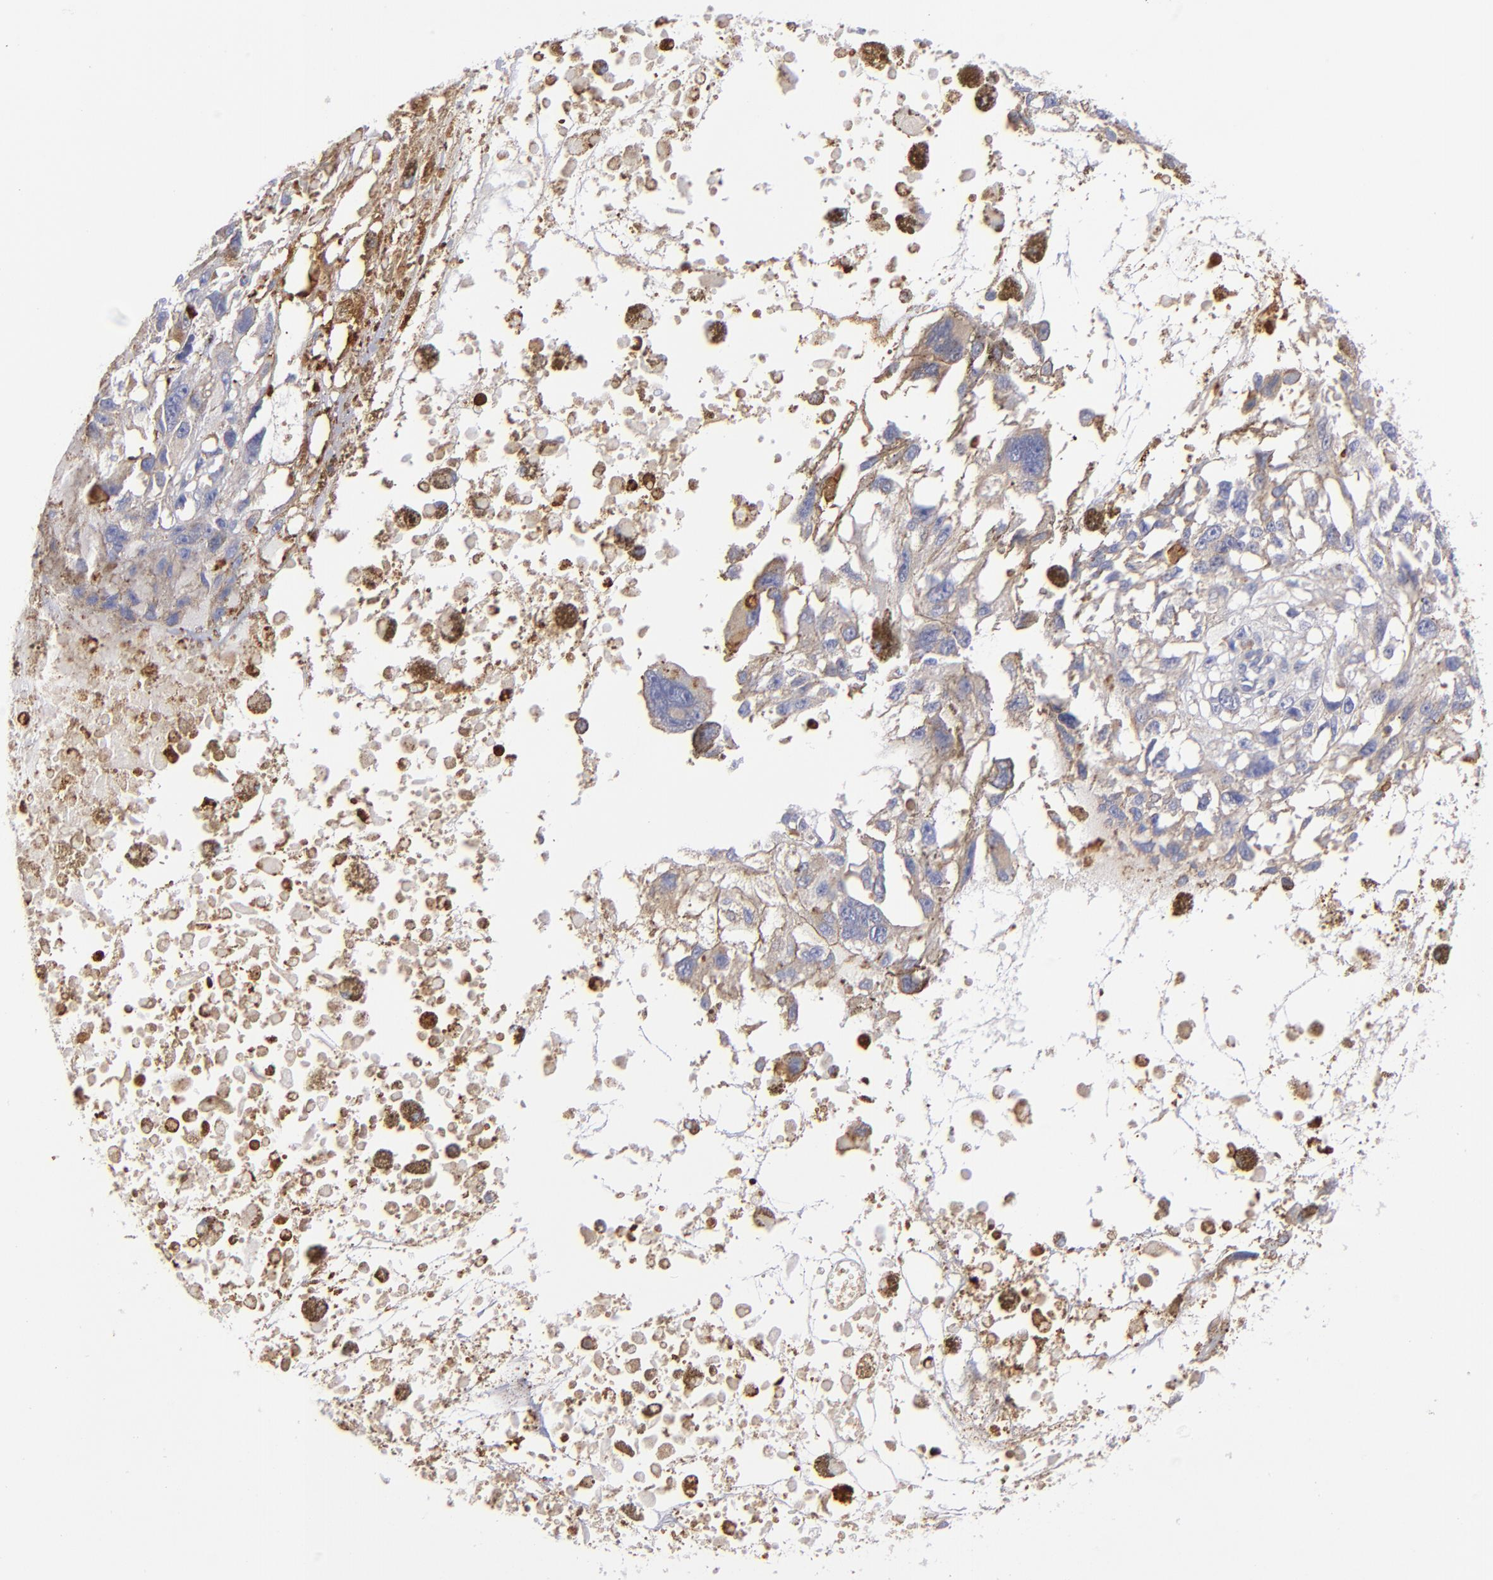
{"staining": {"intensity": "weak", "quantity": "25%-75%", "location": "cytoplasmic/membranous"}, "tissue": "melanoma", "cell_type": "Tumor cells", "image_type": "cancer", "snomed": [{"axis": "morphology", "description": "Malignant melanoma, Metastatic site"}, {"axis": "topography", "description": "Lymph node"}], "caption": "Immunohistochemistry photomicrograph of malignant melanoma (metastatic site) stained for a protein (brown), which exhibits low levels of weak cytoplasmic/membranous positivity in about 25%-75% of tumor cells.", "gene": "MFGE8", "patient": {"sex": "male", "age": 59}}